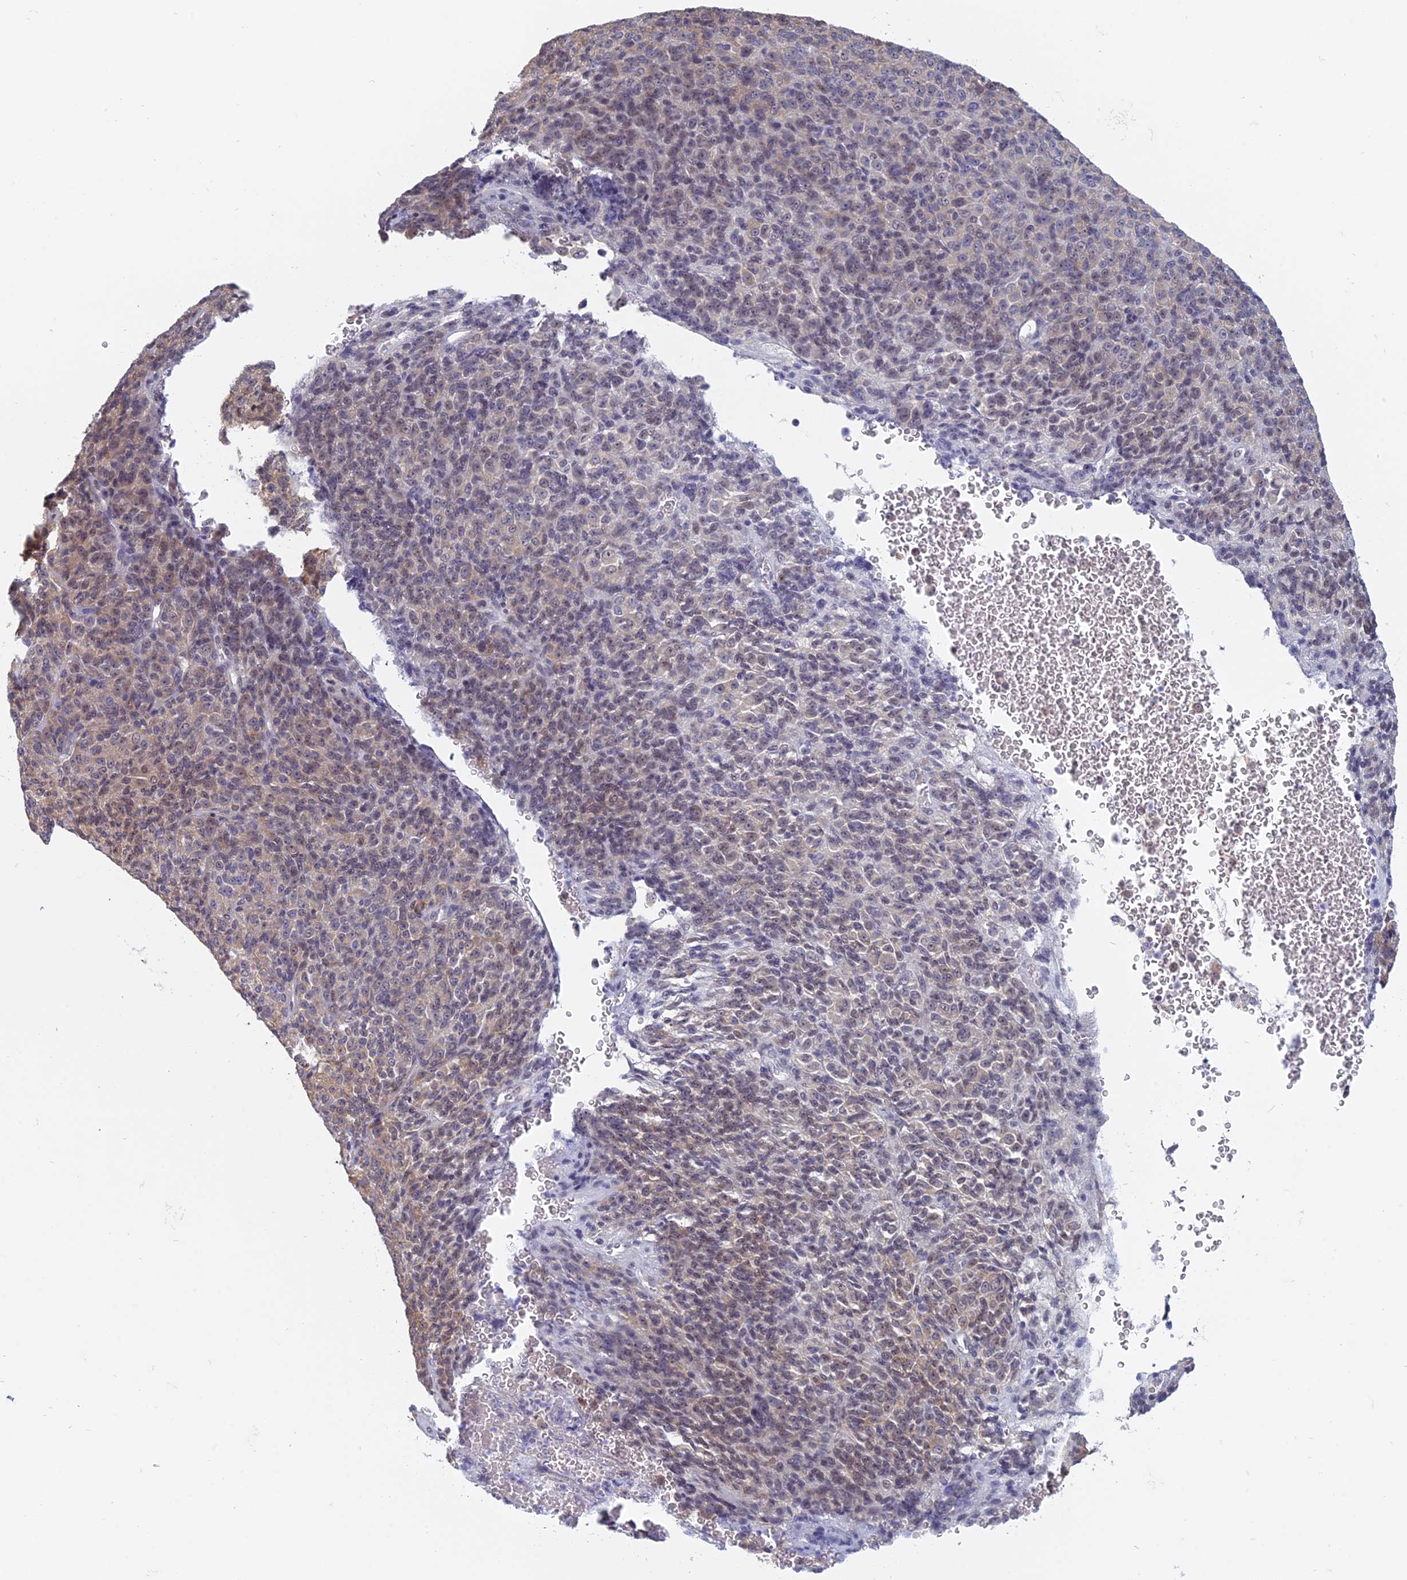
{"staining": {"intensity": "weak", "quantity": "<25%", "location": "cytoplasmic/membranous"}, "tissue": "melanoma", "cell_type": "Tumor cells", "image_type": "cancer", "snomed": [{"axis": "morphology", "description": "Malignant melanoma, Metastatic site"}, {"axis": "topography", "description": "Brain"}], "caption": "Immunohistochemical staining of malignant melanoma (metastatic site) shows no significant staining in tumor cells. (Stains: DAB immunohistochemistry with hematoxylin counter stain, Microscopy: brightfield microscopy at high magnification).", "gene": "RPS19BP1", "patient": {"sex": "female", "age": 56}}